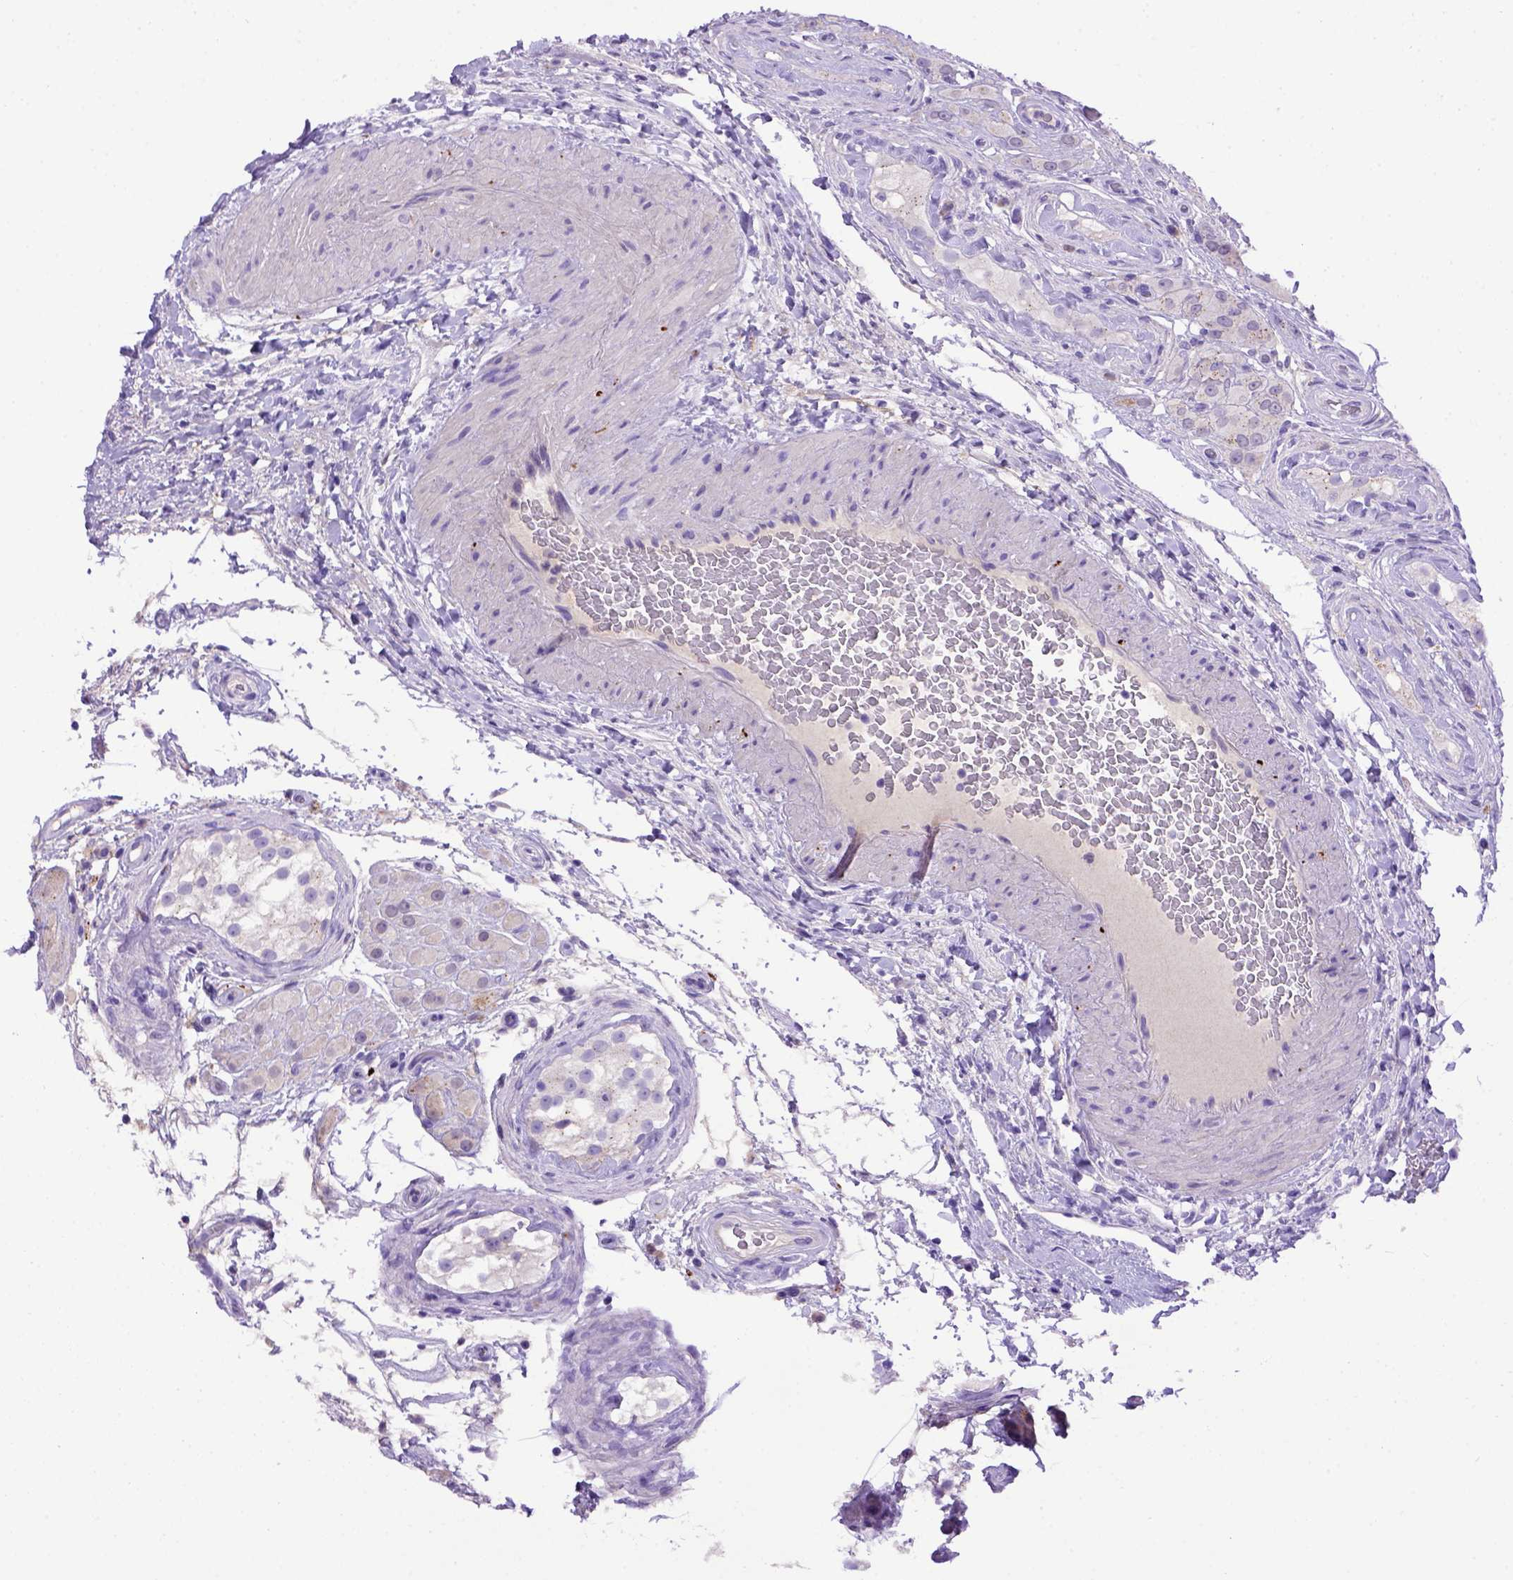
{"staining": {"intensity": "negative", "quantity": "none", "location": "none"}, "tissue": "testis cancer", "cell_type": "Tumor cells", "image_type": "cancer", "snomed": [{"axis": "morphology", "description": "Seminoma, NOS"}, {"axis": "morphology", "description": "Carcinoma, Embryonal, NOS"}, {"axis": "topography", "description": "Testis"}], "caption": "The histopathology image exhibits no significant staining in tumor cells of testis seminoma.", "gene": "ADAM12", "patient": {"sex": "male", "age": 41}}